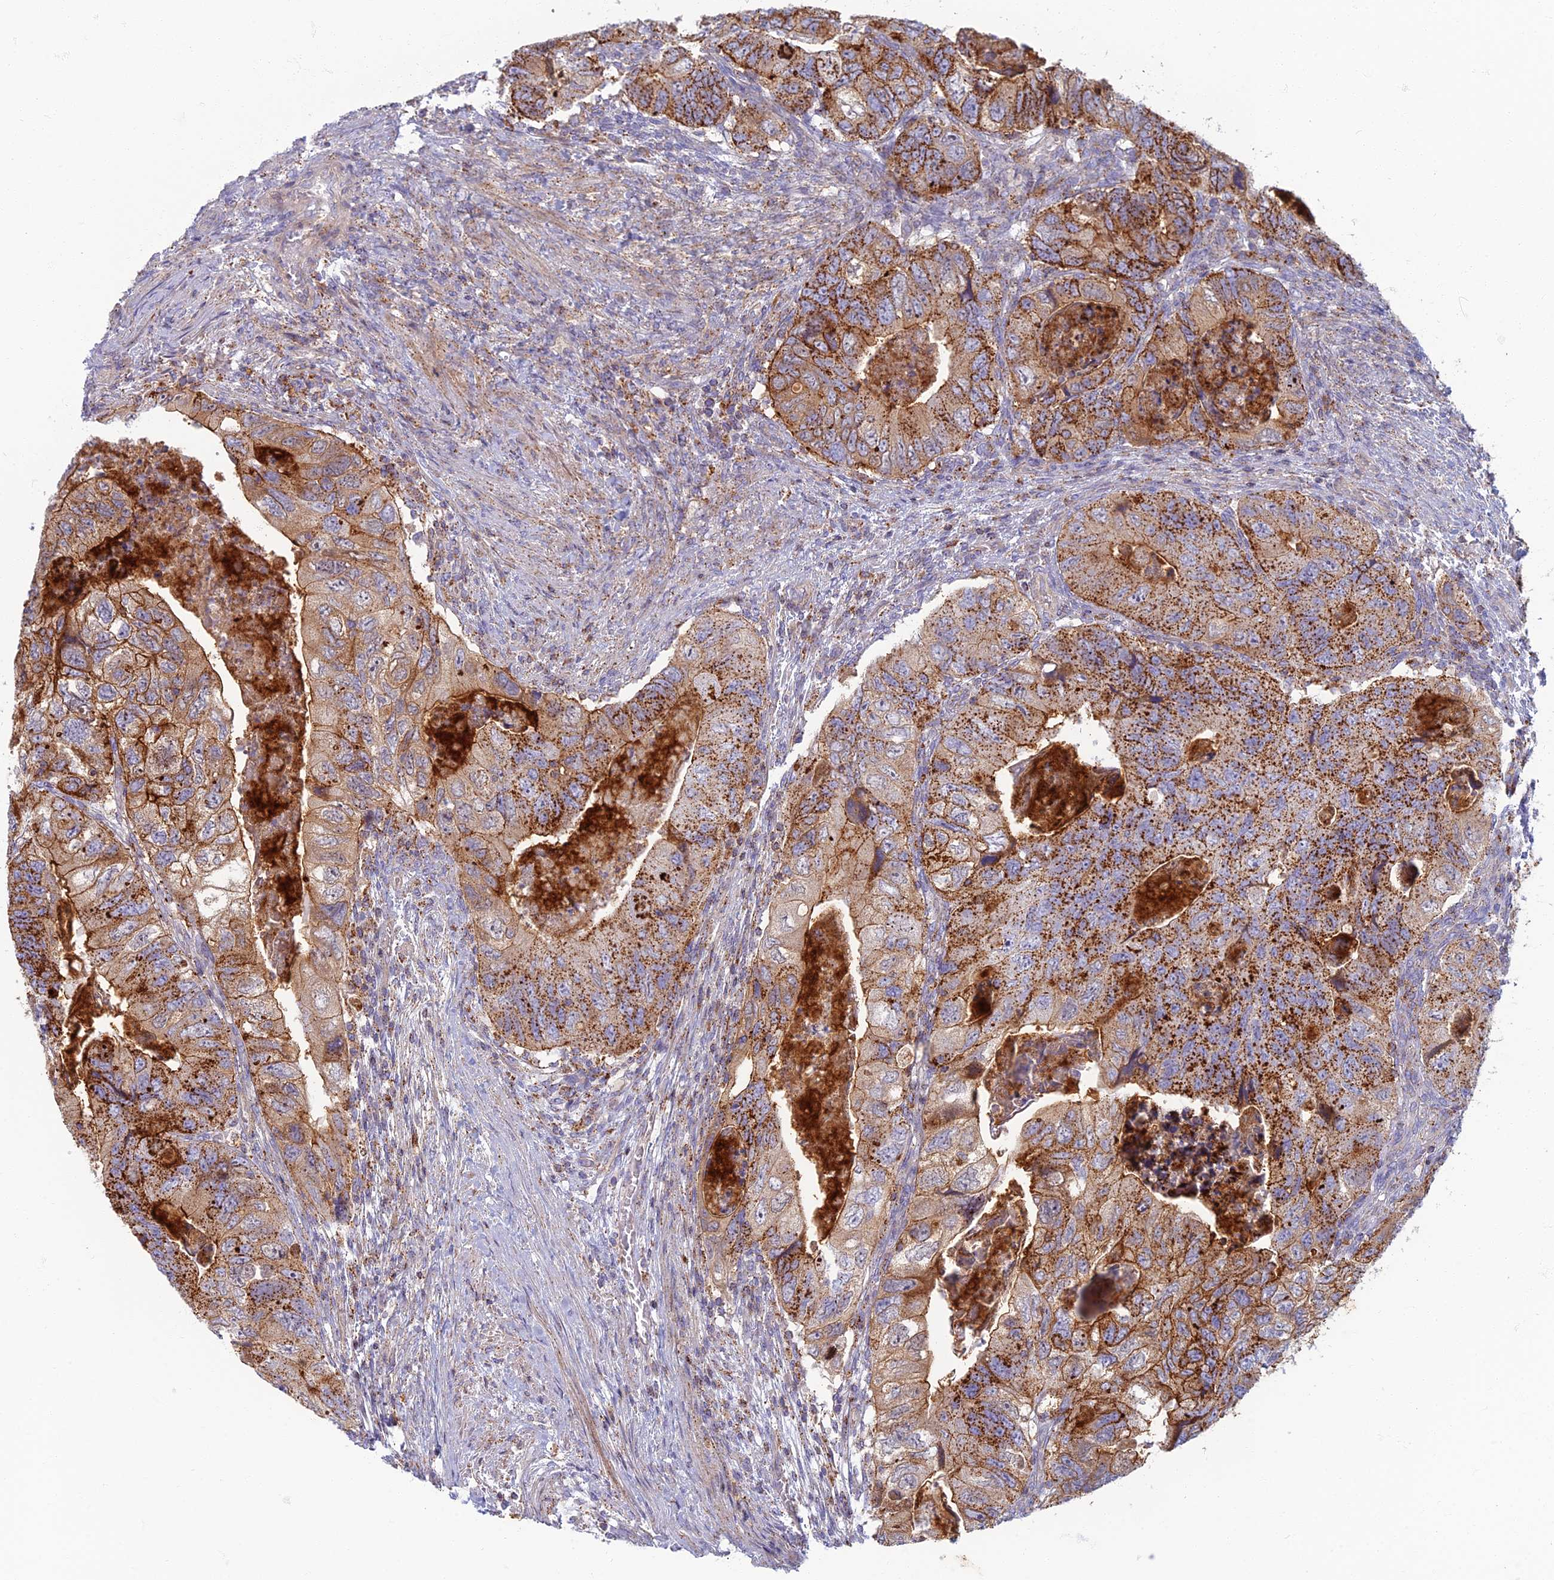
{"staining": {"intensity": "strong", "quantity": "25%-75%", "location": "cytoplasmic/membranous"}, "tissue": "colorectal cancer", "cell_type": "Tumor cells", "image_type": "cancer", "snomed": [{"axis": "morphology", "description": "Adenocarcinoma, NOS"}, {"axis": "topography", "description": "Rectum"}], "caption": "Colorectal adenocarcinoma tissue reveals strong cytoplasmic/membranous positivity in about 25%-75% of tumor cells", "gene": "CHMP4B", "patient": {"sex": "male", "age": 63}}